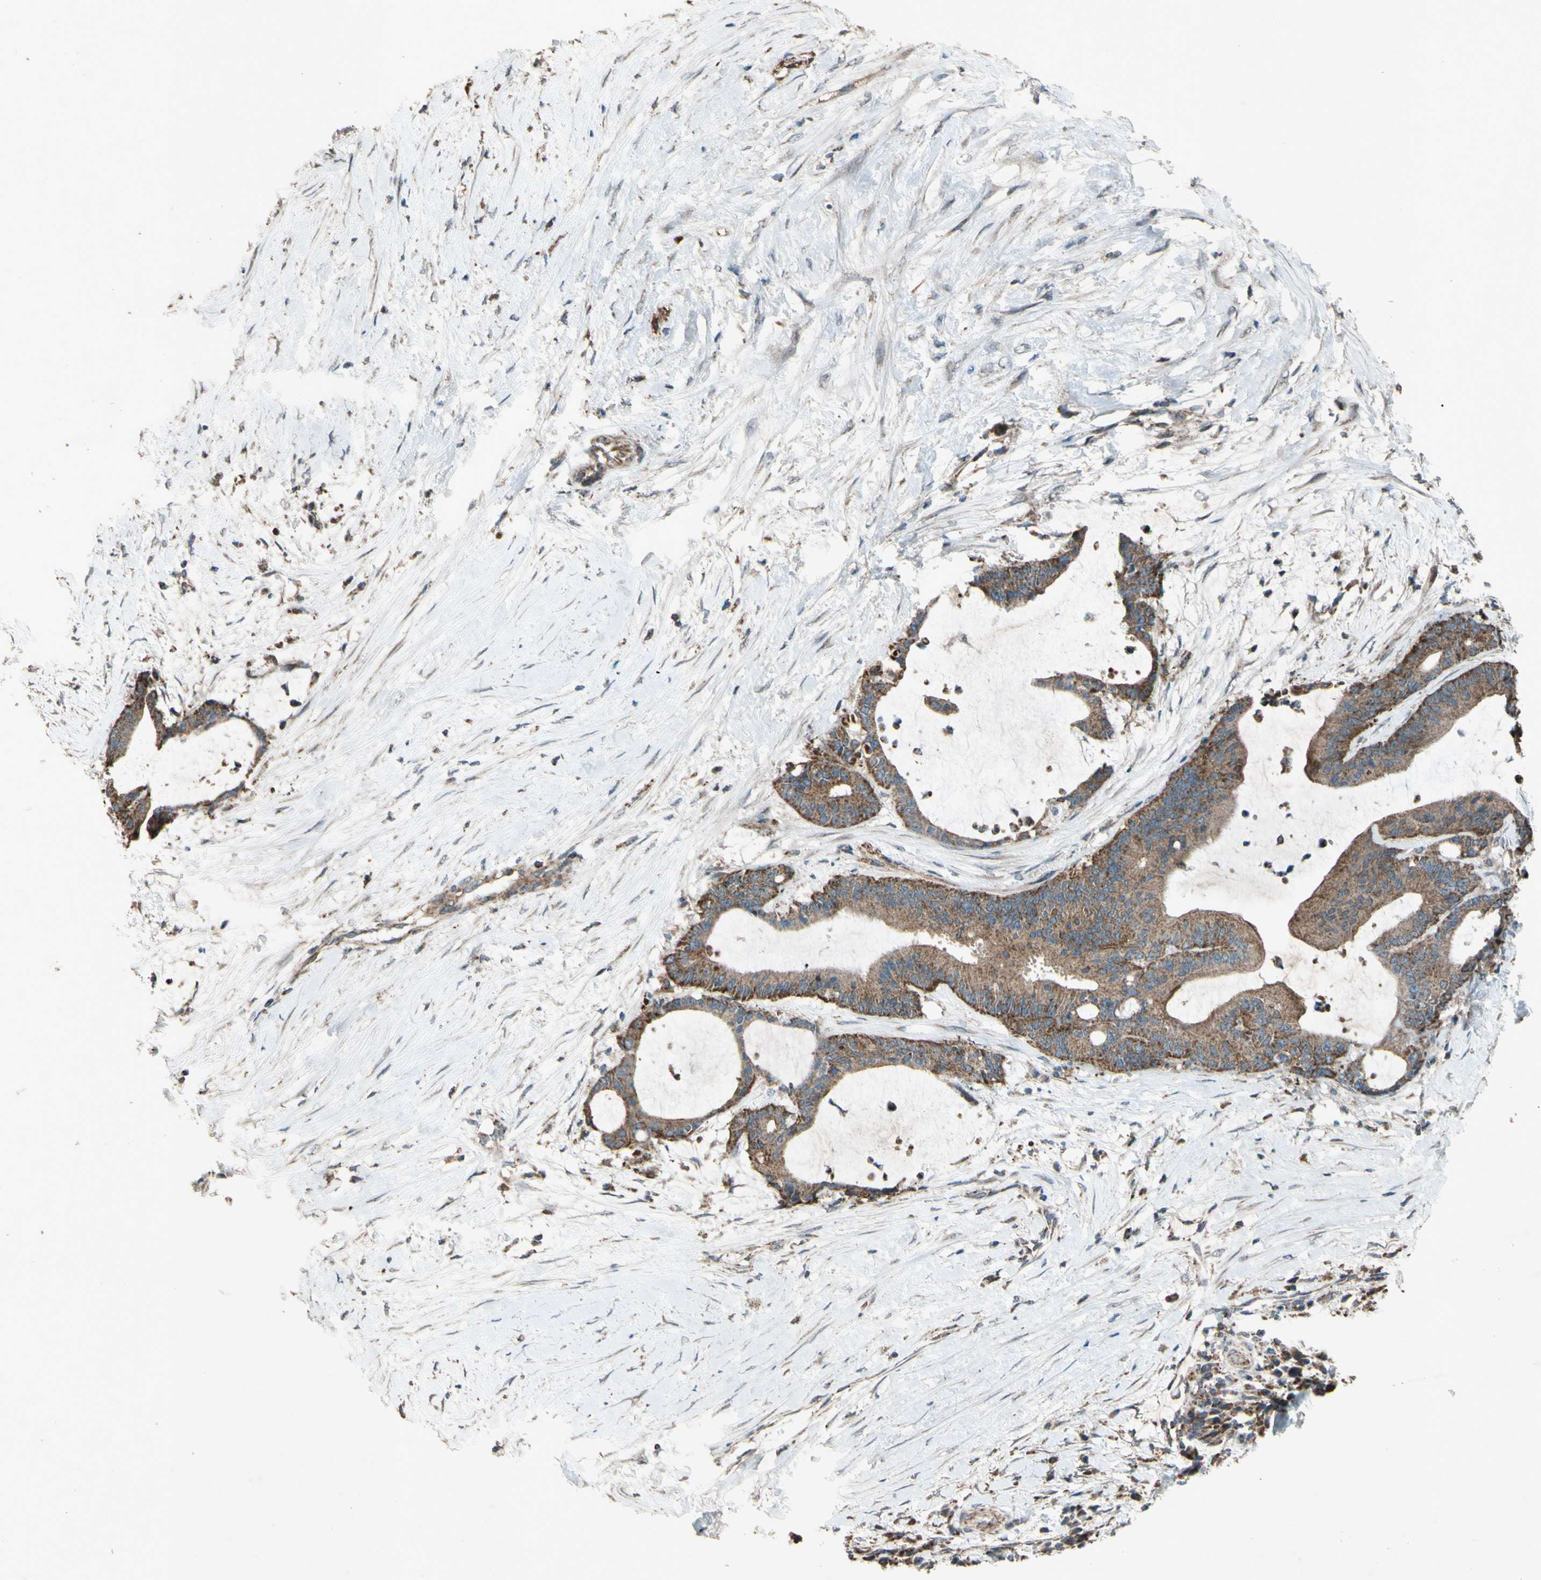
{"staining": {"intensity": "moderate", "quantity": ">75%", "location": "cytoplasmic/membranous"}, "tissue": "liver cancer", "cell_type": "Tumor cells", "image_type": "cancer", "snomed": [{"axis": "morphology", "description": "Cholangiocarcinoma"}, {"axis": "topography", "description": "Liver"}], "caption": "There is medium levels of moderate cytoplasmic/membranous staining in tumor cells of liver cancer, as demonstrated by immunohistochemical staining (brown color).", "gene": "ACOT8", "patient": {"sex": "female", "age": 73}}